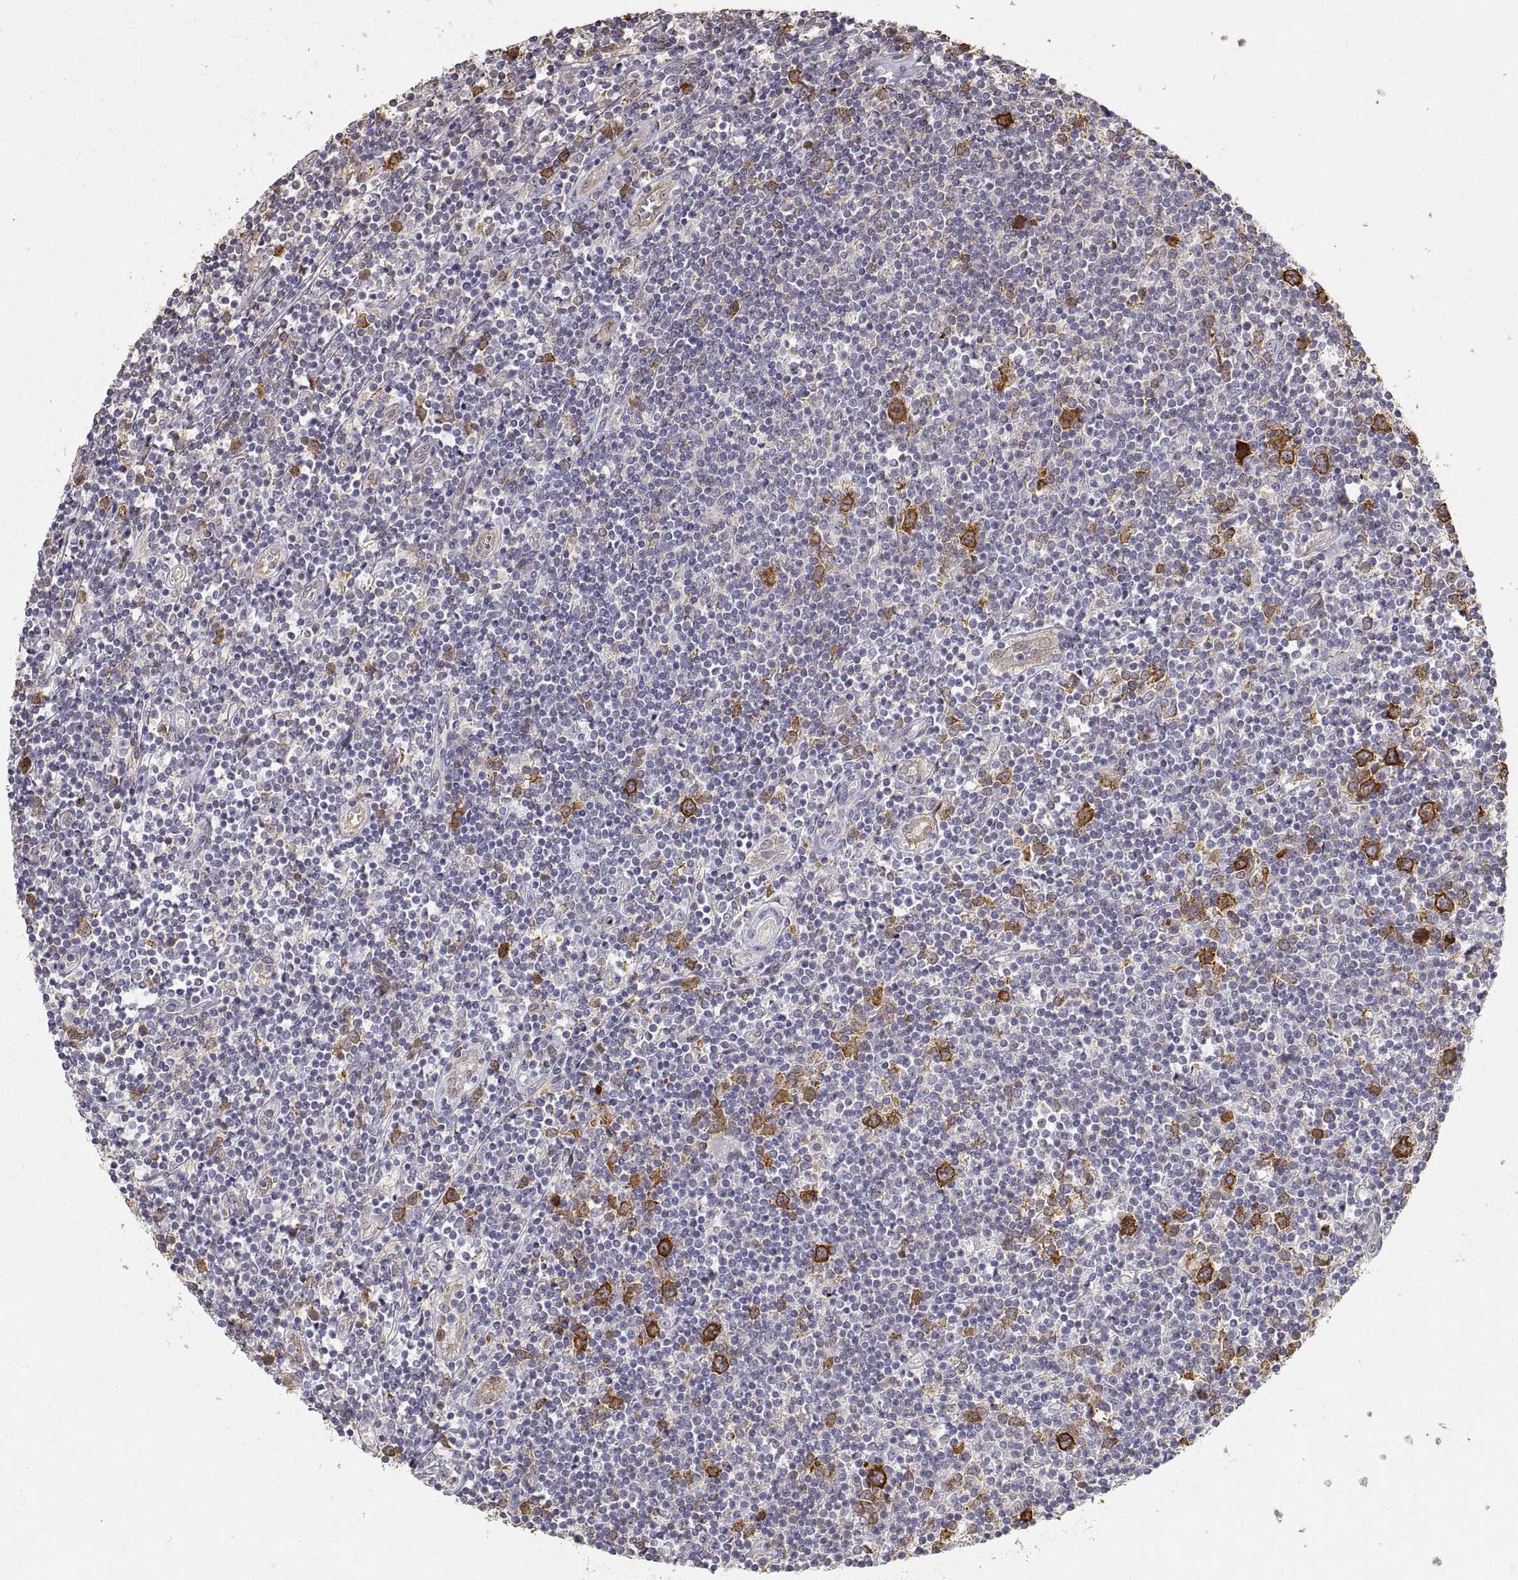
{"staining": {"intensity": "strong", "quantity": ">75%", "location": "cytoplasmic/membranous"}, "tissue": "lymphoma", "cell_type": "Tumor cells", "image_type": "cancer", "snomed": [{"axis": "morphology", "description": "Hodgkin's disease, NOS"}, {"axis": "topography", "description": "Lymph node"}], "caption": "IHC of human Hodgkin's disease demonstrates high levels of strong cytoplasmic/membranous positivity in approximately >75% of tumor cells.", "gene": "HSP90AB1", "patient": {"sex": "male", "age": 40}}